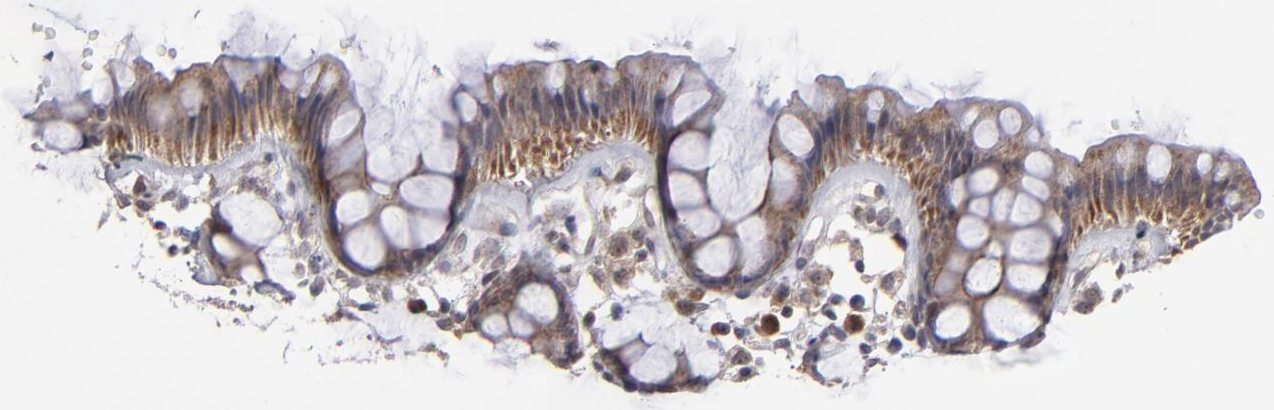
{"staining": {"intensity": "strong", "quantity": ">75%", "location": "cytoplasmic/membranous"}, "tissue": "rectum", "cell_type": "Glandular cells", "image_type": "normal", "snomed": [{"axis": "morphology", "description": "Normal tissue, NOS"}, {"axis": "topography", "description": "Rectum"}], "caption": "Immunohistochemistry of normal rectum reveals high levels of strong cytoplasmic/membranous positivity in approximately >75% of glandular cells.", "gene": "GLCCI1", "patient": {"sex": "female", "age": 66}}